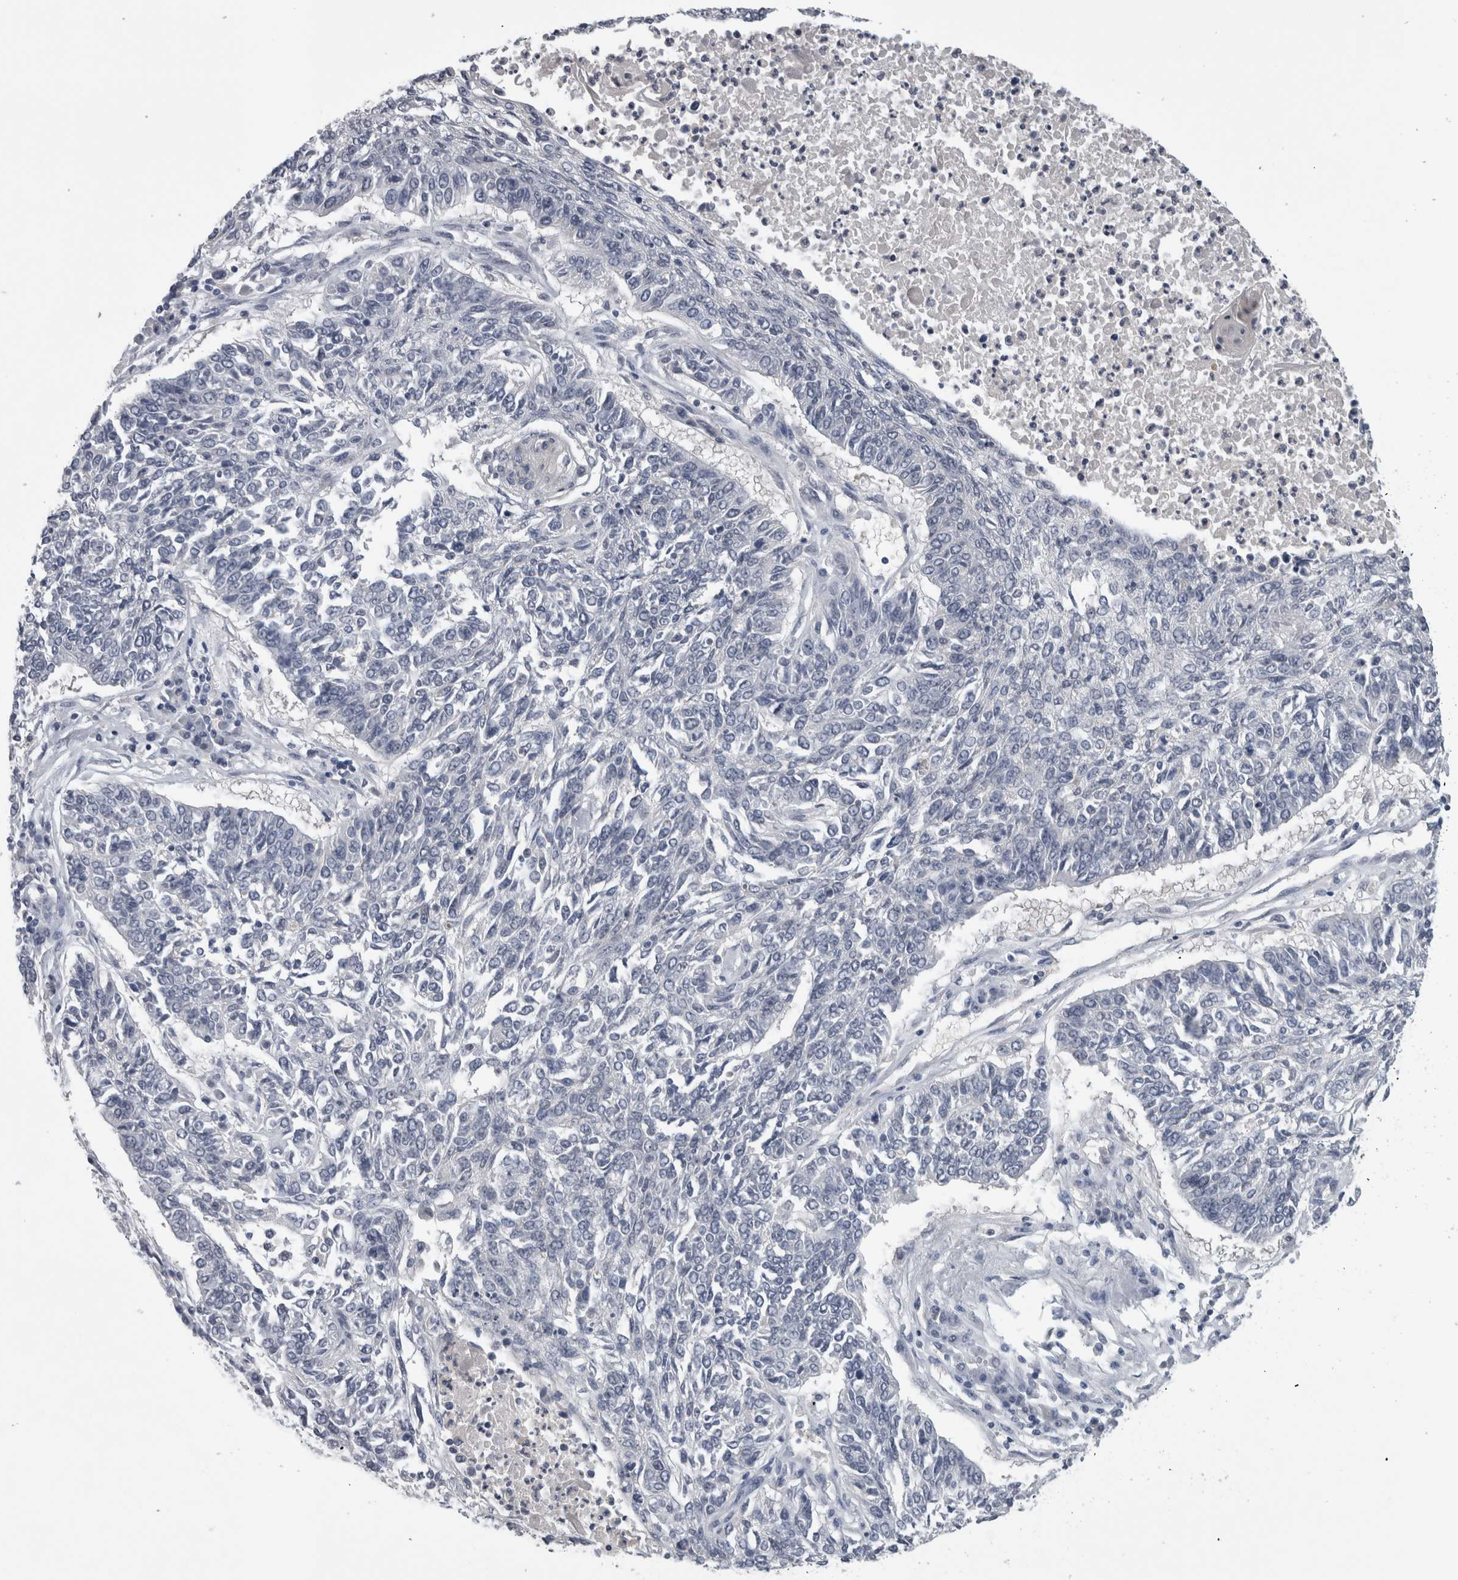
{"staining": {"intensity": "negative", "quantity": "none", "location": "none"}, "tissue": "lung cancer", "cell_type": "Tumor cells", "image_type": "cancer", "snomed": [{"axis": "morphology", "description": "Normal tissue, NOS"}, {"axis": "morphology", "description": "Squamous cell carcinoma, NOS"}, {"axis": "topography", "description": "Cartilage tissue"}, {"axis": "topography", "description": "Bronchus"}, {"axis": "topography", "description": "Lung"}], "caption": "A micrograph of squamous cell carcinoma (lung) stained for a protein reveals no brown staining in tumor cells.", "gene": "NAPRT", "patient": {"sex": "female", "age": 49}}